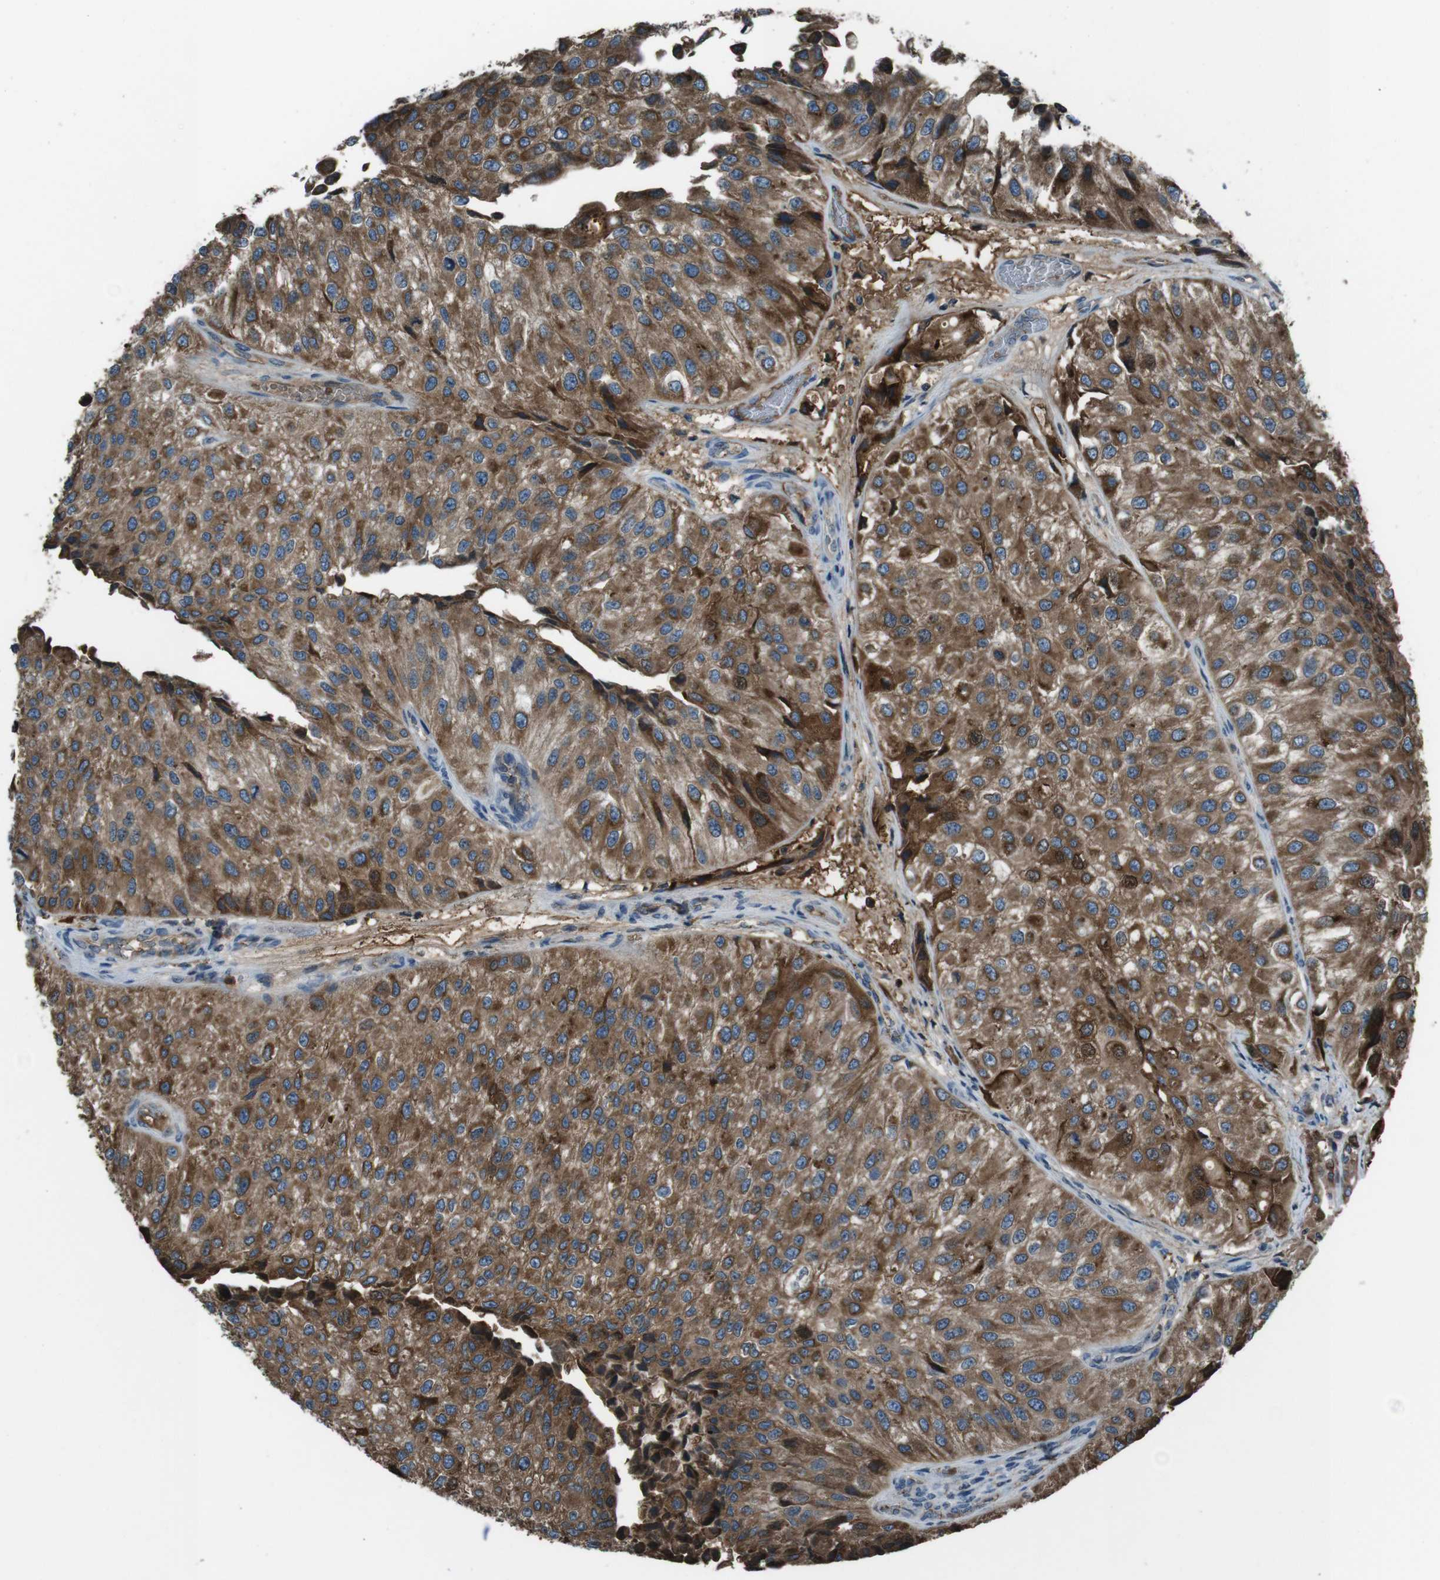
{"staining": {"intensity": "moderate", "quantity": ">75%", "location": "cytoplasmic/membranous"}, "tissue": "urothelial cancer", "cell_type": "Tumor cells", "image_type": "cancer", "snomed": [{"axis": "morphology", "description": "Urothelial carcinoma, High grade"}, {"axis": "topography", "description": "Kidney"}, {"axis": "topography", "description": "Urinary bladder"}], "caption": "Urothelial cancer stained for a protein shows moderate cytoplasmic/membranous positivity in tumor cells.", "gene": "UGT1A6", "patient": {"sex": "male", "age": 77}}